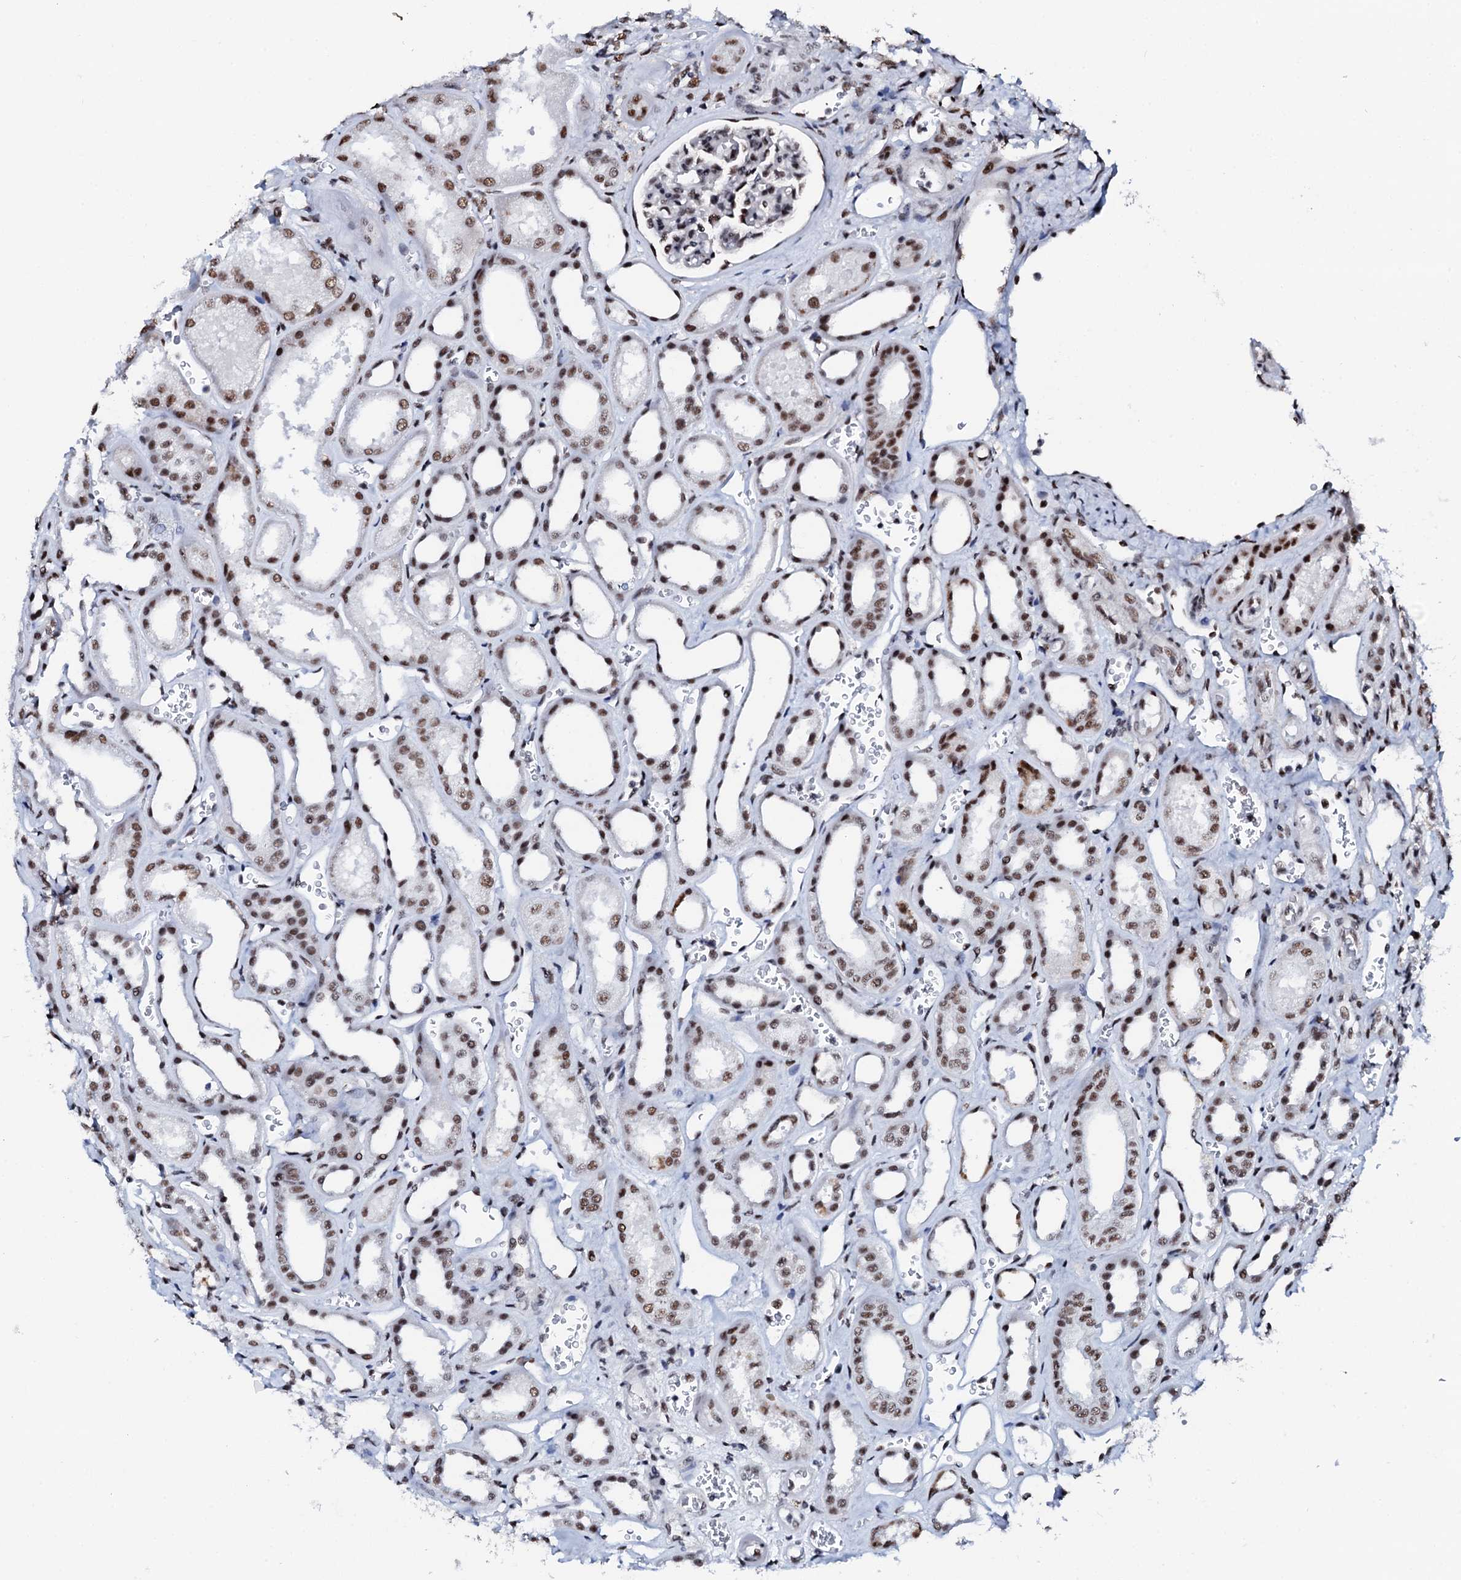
{"staining": {"intensity": "moderate", "quantity": "25%-75%", "location": "nuclear"}, "tissue": "kidney", "cell_type": "Cells in glomeruli", "image_type": "normal", "snomed": [{"axis": "morphology", "description": "Normal tissue, NOS"}, {"axis": "morphology", "description": "Adenocarcinoma, NOS"}, {"axis": "topography", "description": "Kidney"}], "caption": "Kidney stained for a protein (brown) reveals moderate nuclear positive staining in approximately 25%-75% of cells in glomeruli.", "gene": "NKAPD1", "patient": {"sex": "female", "age": 68}}